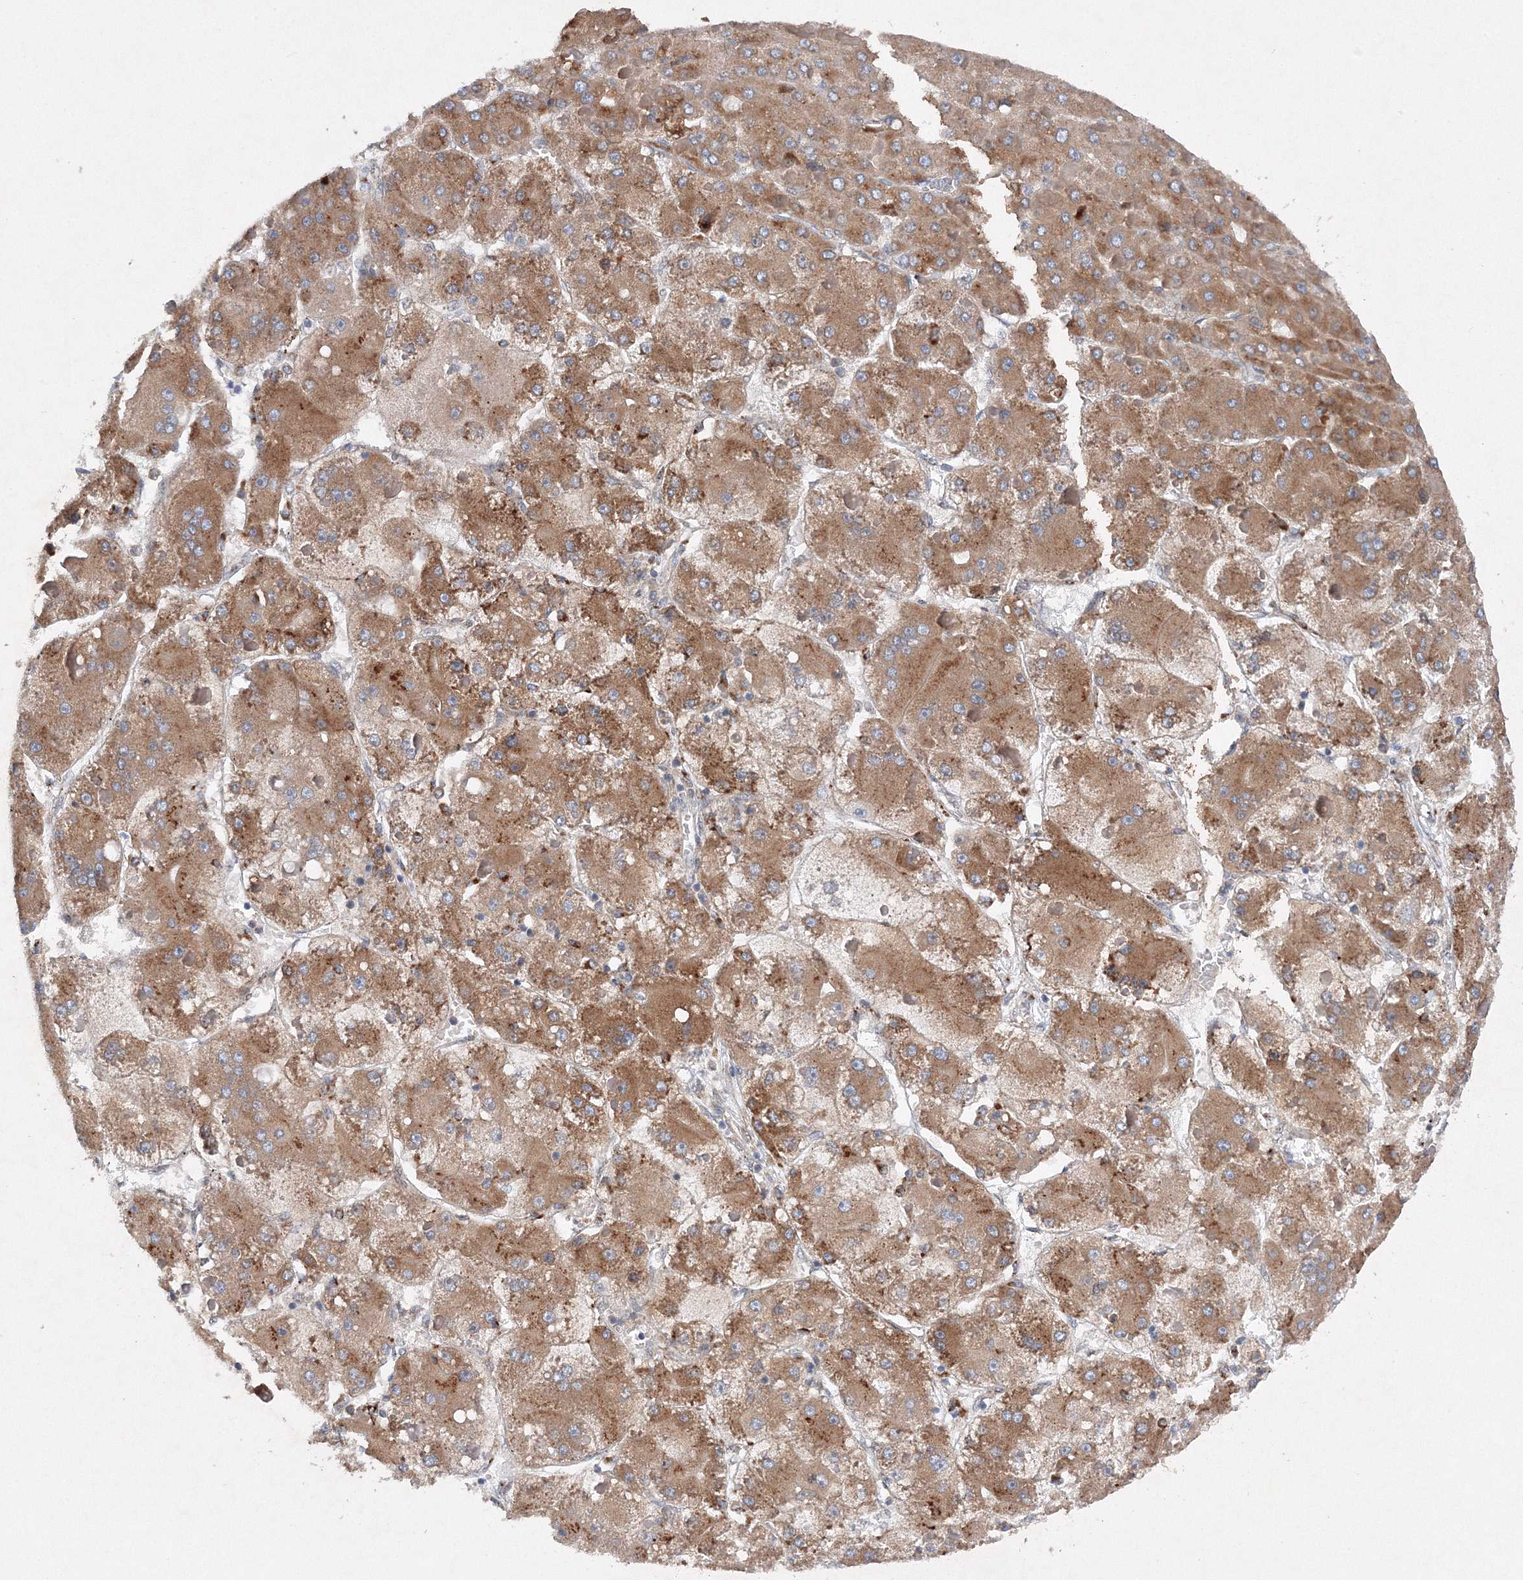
{"staining": {"intensity": "moderate", "quantity": ">75%", "location": "cytoplasmic/membranous"}, "tissue": "liver cancer", "cell_type": "Tumor cells", "image_type": "cancer", "snomed": [{"axis": "morphology", "description": "Carcinoma, Hepatocellular, NOS"}, {"axis": "topography", "description": "Liver"}], "caption": "An immunohistochemistry histopathology image of tumor tissue is shown. Protein staining in brown labels moderate cytoplasmic/membranous positivity in hepatocellular carcinoma (liver) within tumor cells.", "gene": "SLC36A1", "patient": {"sex": "female", "age": 73}}